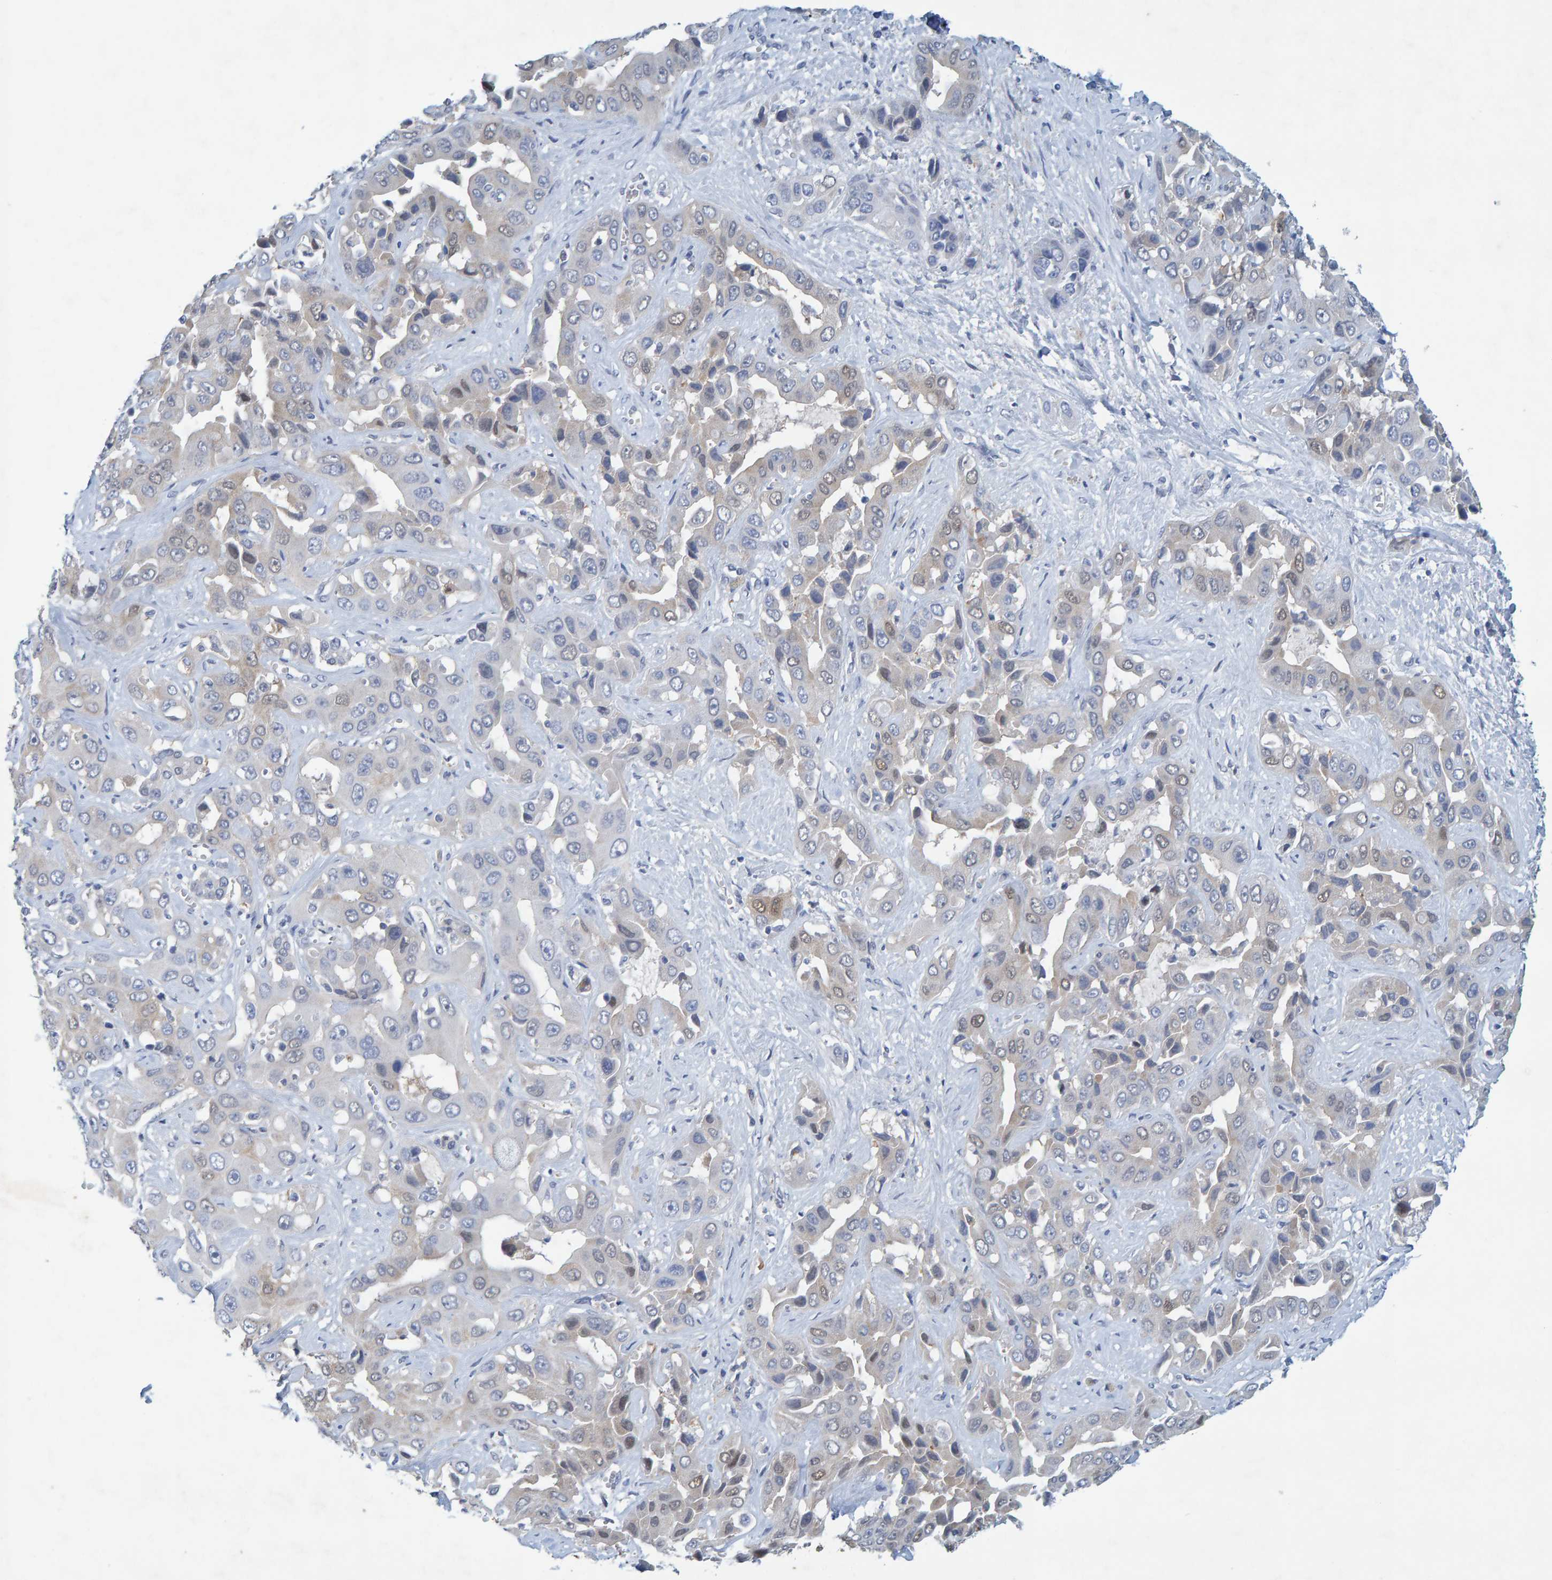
{"staining": {"intensity": "weak", "quantity": "<25%", "location": "cytoplasmic/membranous"}, "tissue": "liver cancer", "cell_type": "Tumor cells", "image_type": "cancer", "snomed": [{"axis": "morphology", "description": "Cholangiocarcinoma"}, {"axis": "topography", "description": "Liver"}], "caption": "Tumor cells are negative for protein expression in human cholangiocarcinoma (liver). (Stains: DAB immunohistochemistry with hematoxylin counter stain, Microscopy: brightfield microscopy at high magnification).", "gene": "ALAD", "patient": {"sex": "female", "age": 52}}